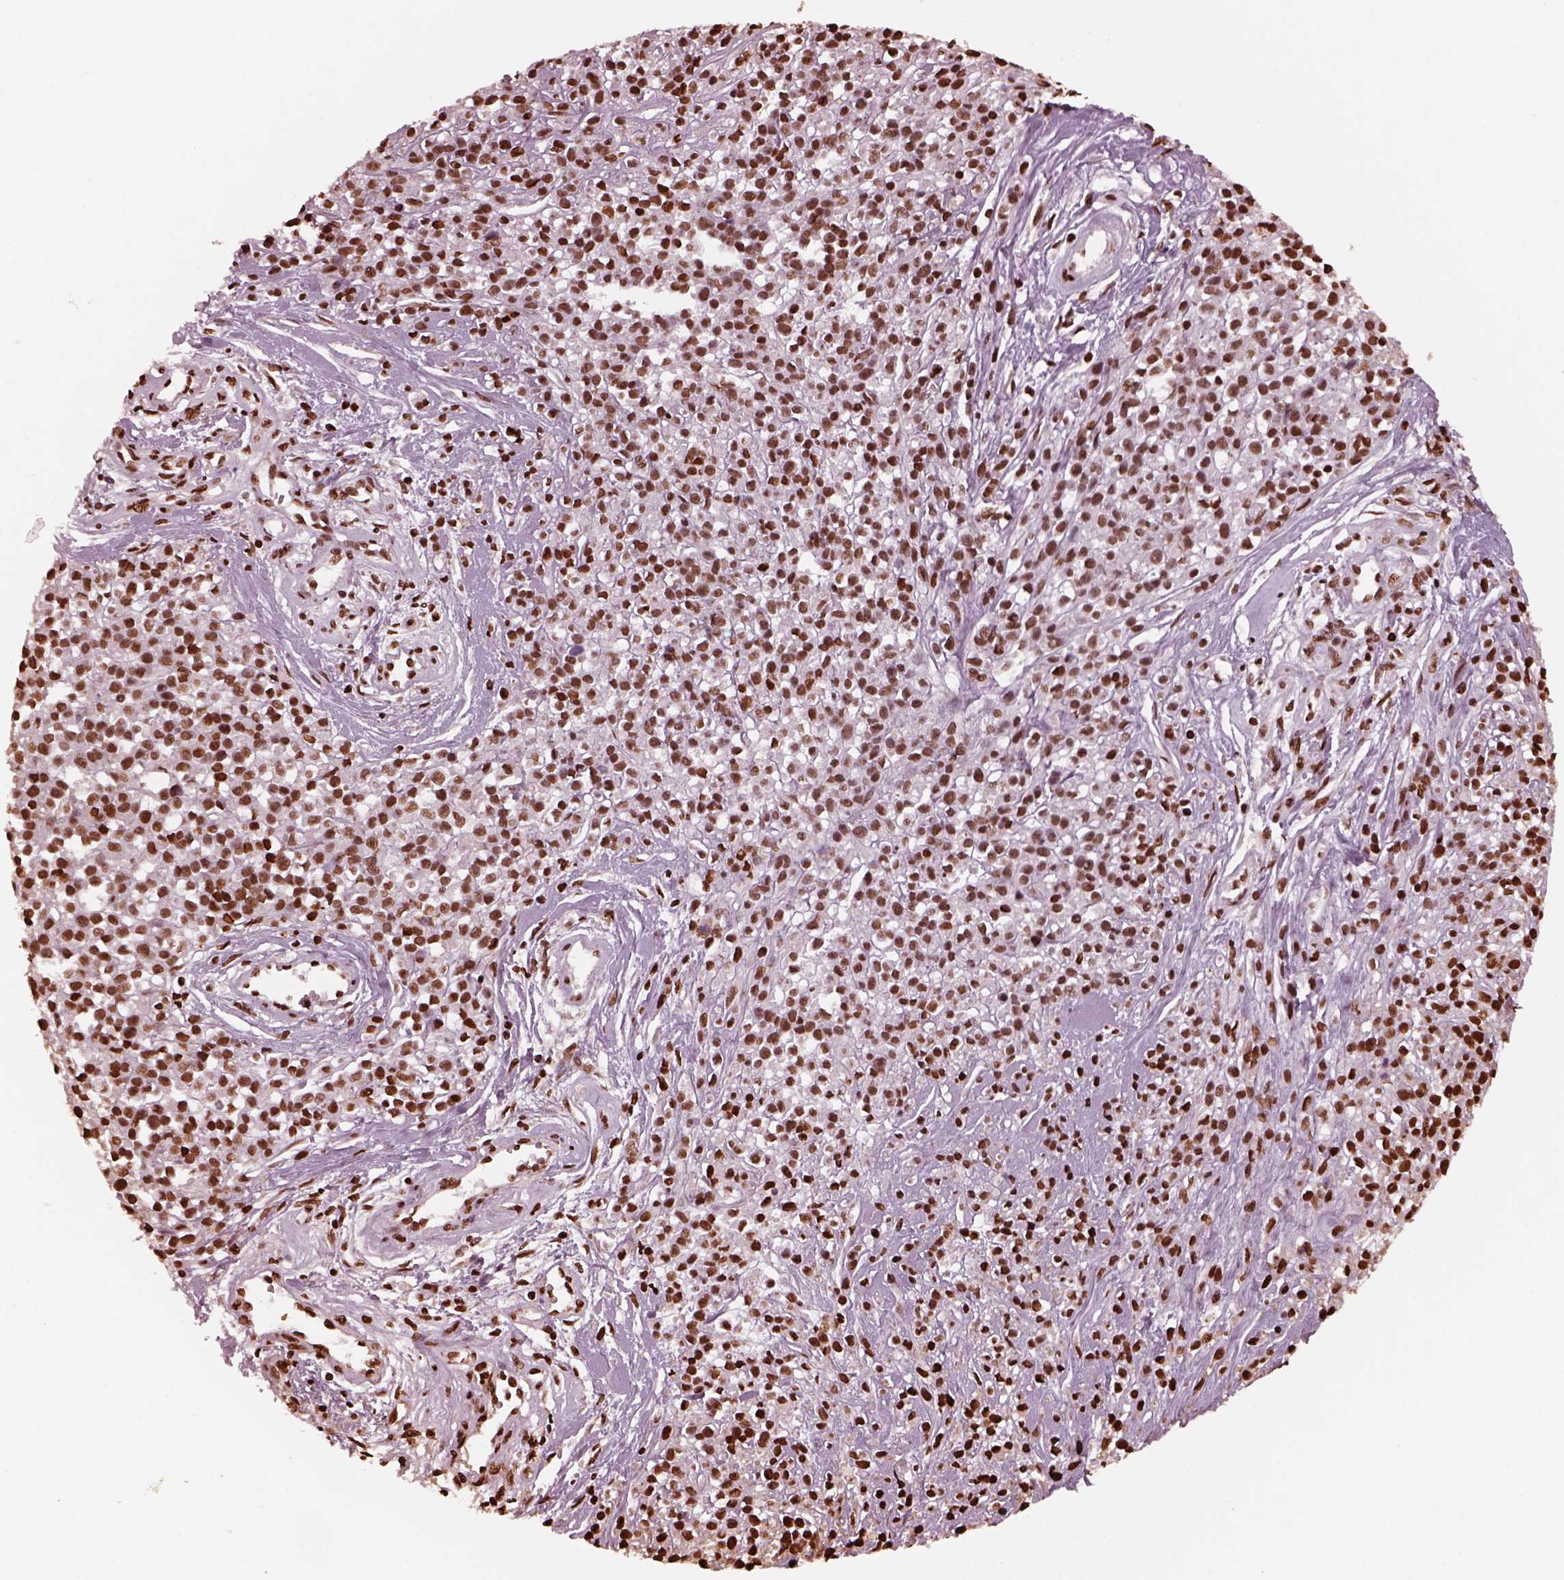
{"staining": {"intensity": "strong", "quantity": ">75%", "location": "nuclear"}, "tissue": "melanoma", "cell_type": "Tumor cells", "image_type": "cancer", "snomed": [{"axis": "morphology", "description": "Malignant melanoma, NOS"}, {"axis": "topography", "description": "Skin"}, {"axis": "topography", "description": "Skin of trunk"}], "caption": "This image shows IHC staining of human melanoma, with high strong nuclear staining in approximately >75% of tumor cells.", "gene": "NSD1", "patient": {"sex": "male", "age": 74}}